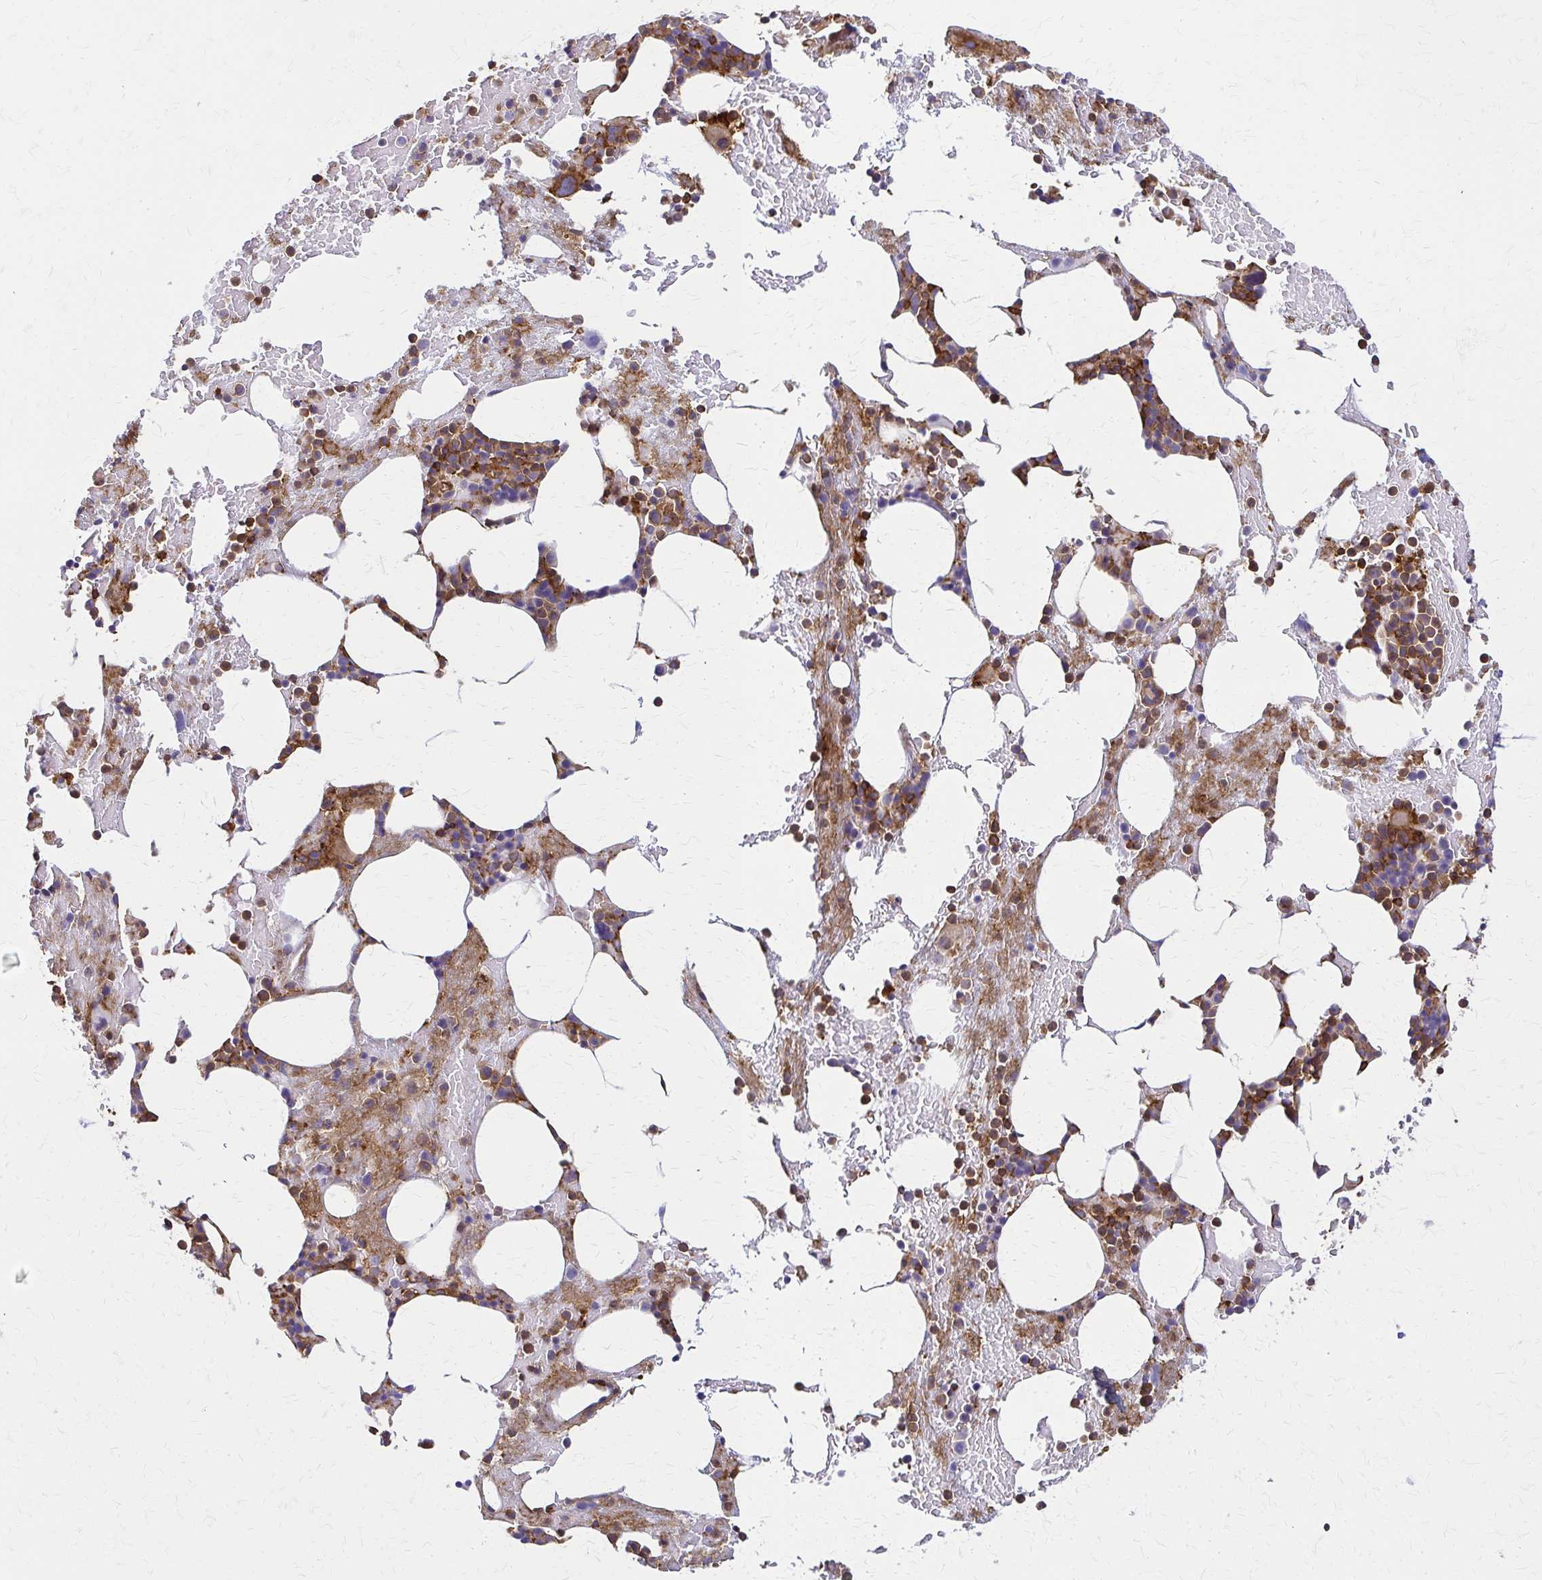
{"staining": {"intensity": "moderate", "quantity": ">75%", "location": "cytoplasmic/membranous"}, "tissue": "bone marrow", "cell_type": "Hematopoietic cells", "image_type": "normal", "snomed": [{"axis": "morphology", "description": "Normal tissue, NOS"}, {"axis": "topography", "description": "Bone marrow"}], "caption": "Protein expression analysis of benign bone marrow exhibits moderate cytoplasmic/membranous positivity in approximately >75% of hematopoietic cells.", "gene": "WASF2", "patient": {"sex": "female", "age": 62}}